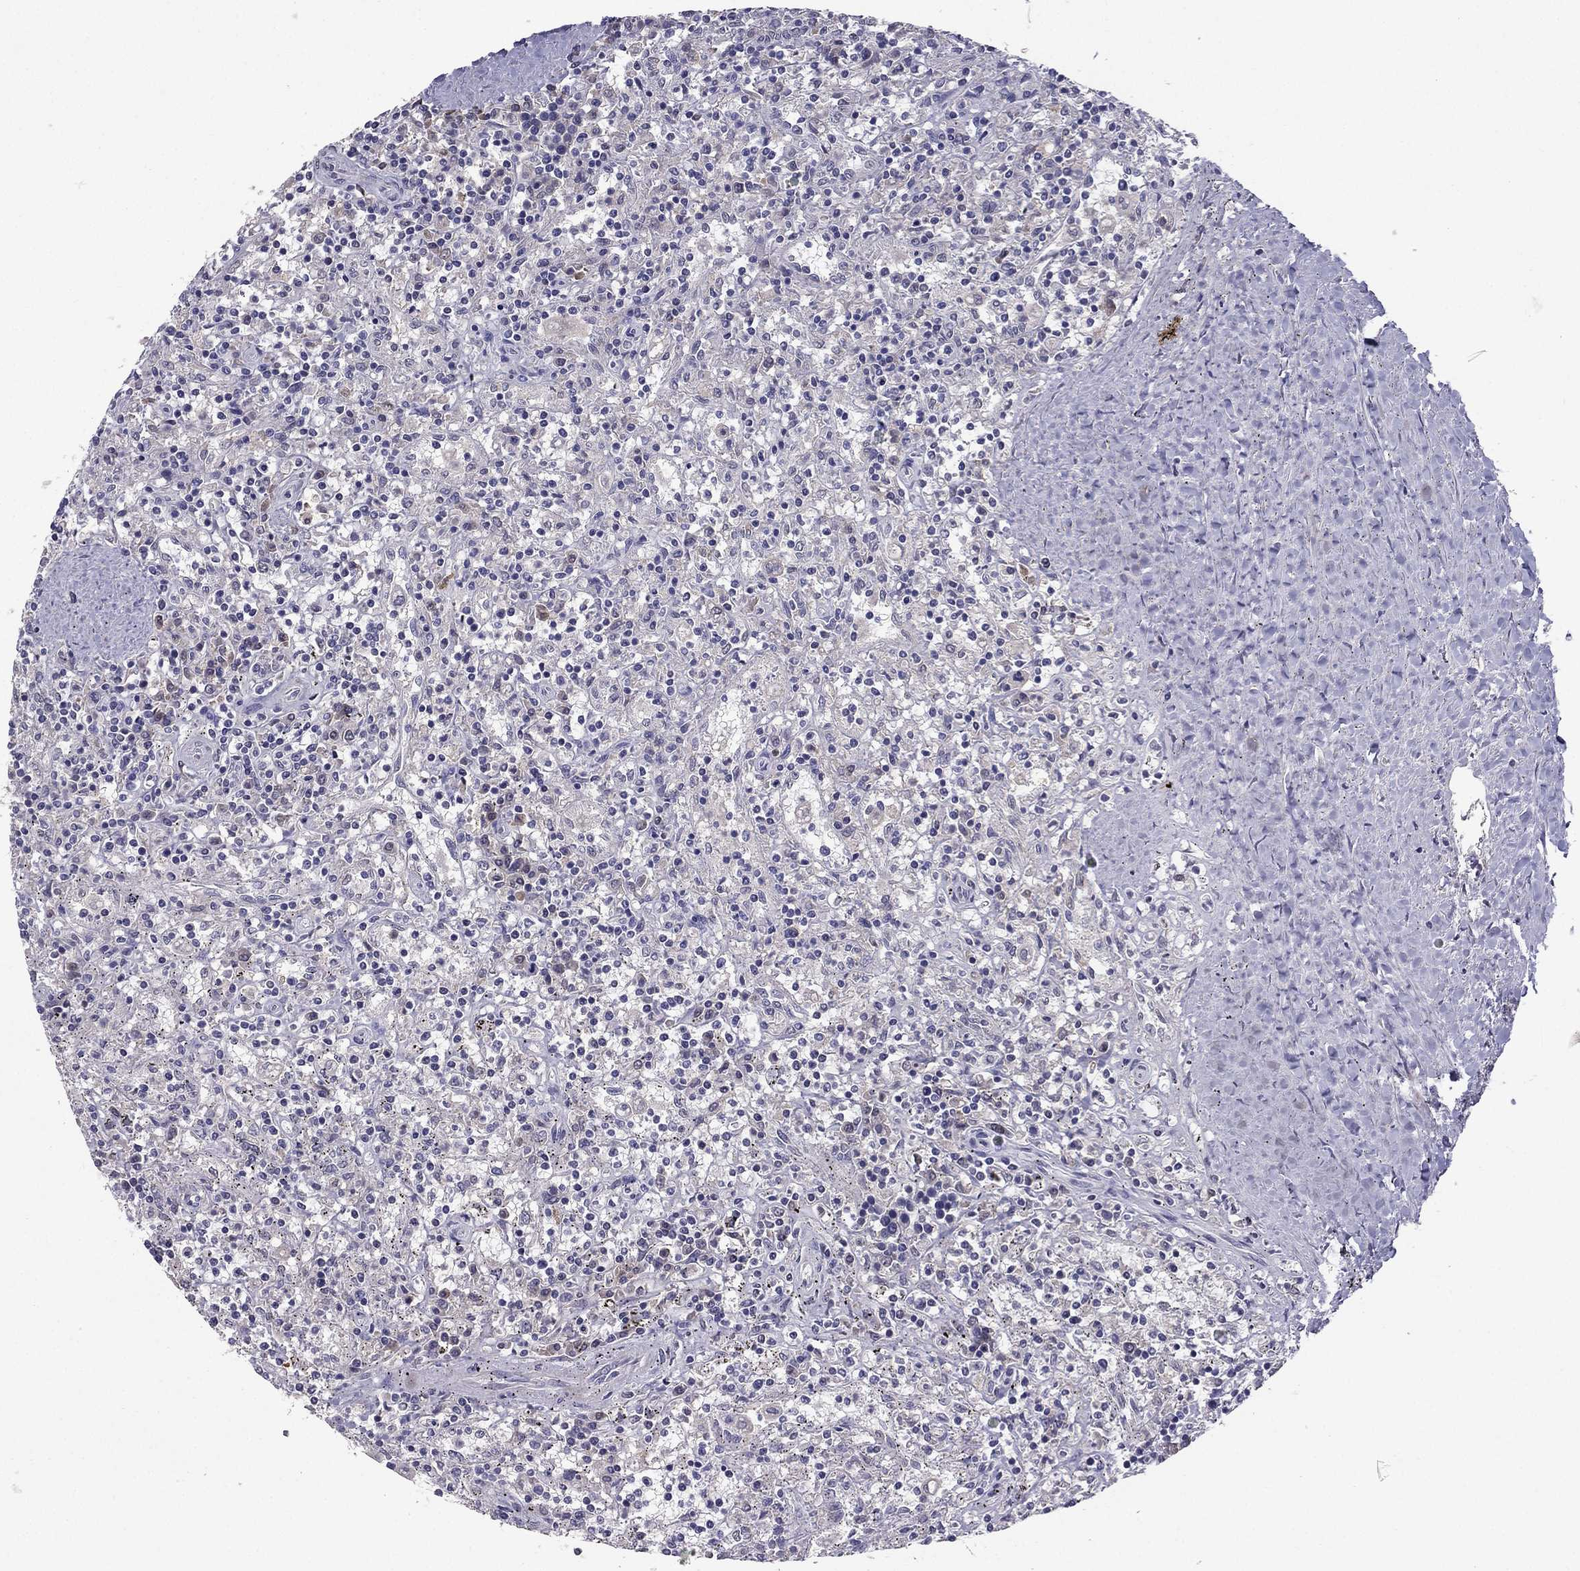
{"staining": {"intensity": "negative", "quantity": "none", "location": "none"}, "tissue": "lymphoma", "cell_type": "Tumor cells", "image_type": "cancer", "snomed": [{"axis": "morphology", "description": "Malignant lymphoma, non-Hodgkin's type, Low grade"}, {"axis": "topography", "description": "Spleen"}], "caption": "DAB (3,3'-diaminobenzidine) immunohistochemical staining of human lymphoma reveals no significant expression in tumor cells. (Brightfield microscopy of DAB immunohistochemistry (IHC) at high magnification).", "gene": "SCG5", "patient": {"sex": "male", "age": 62}}